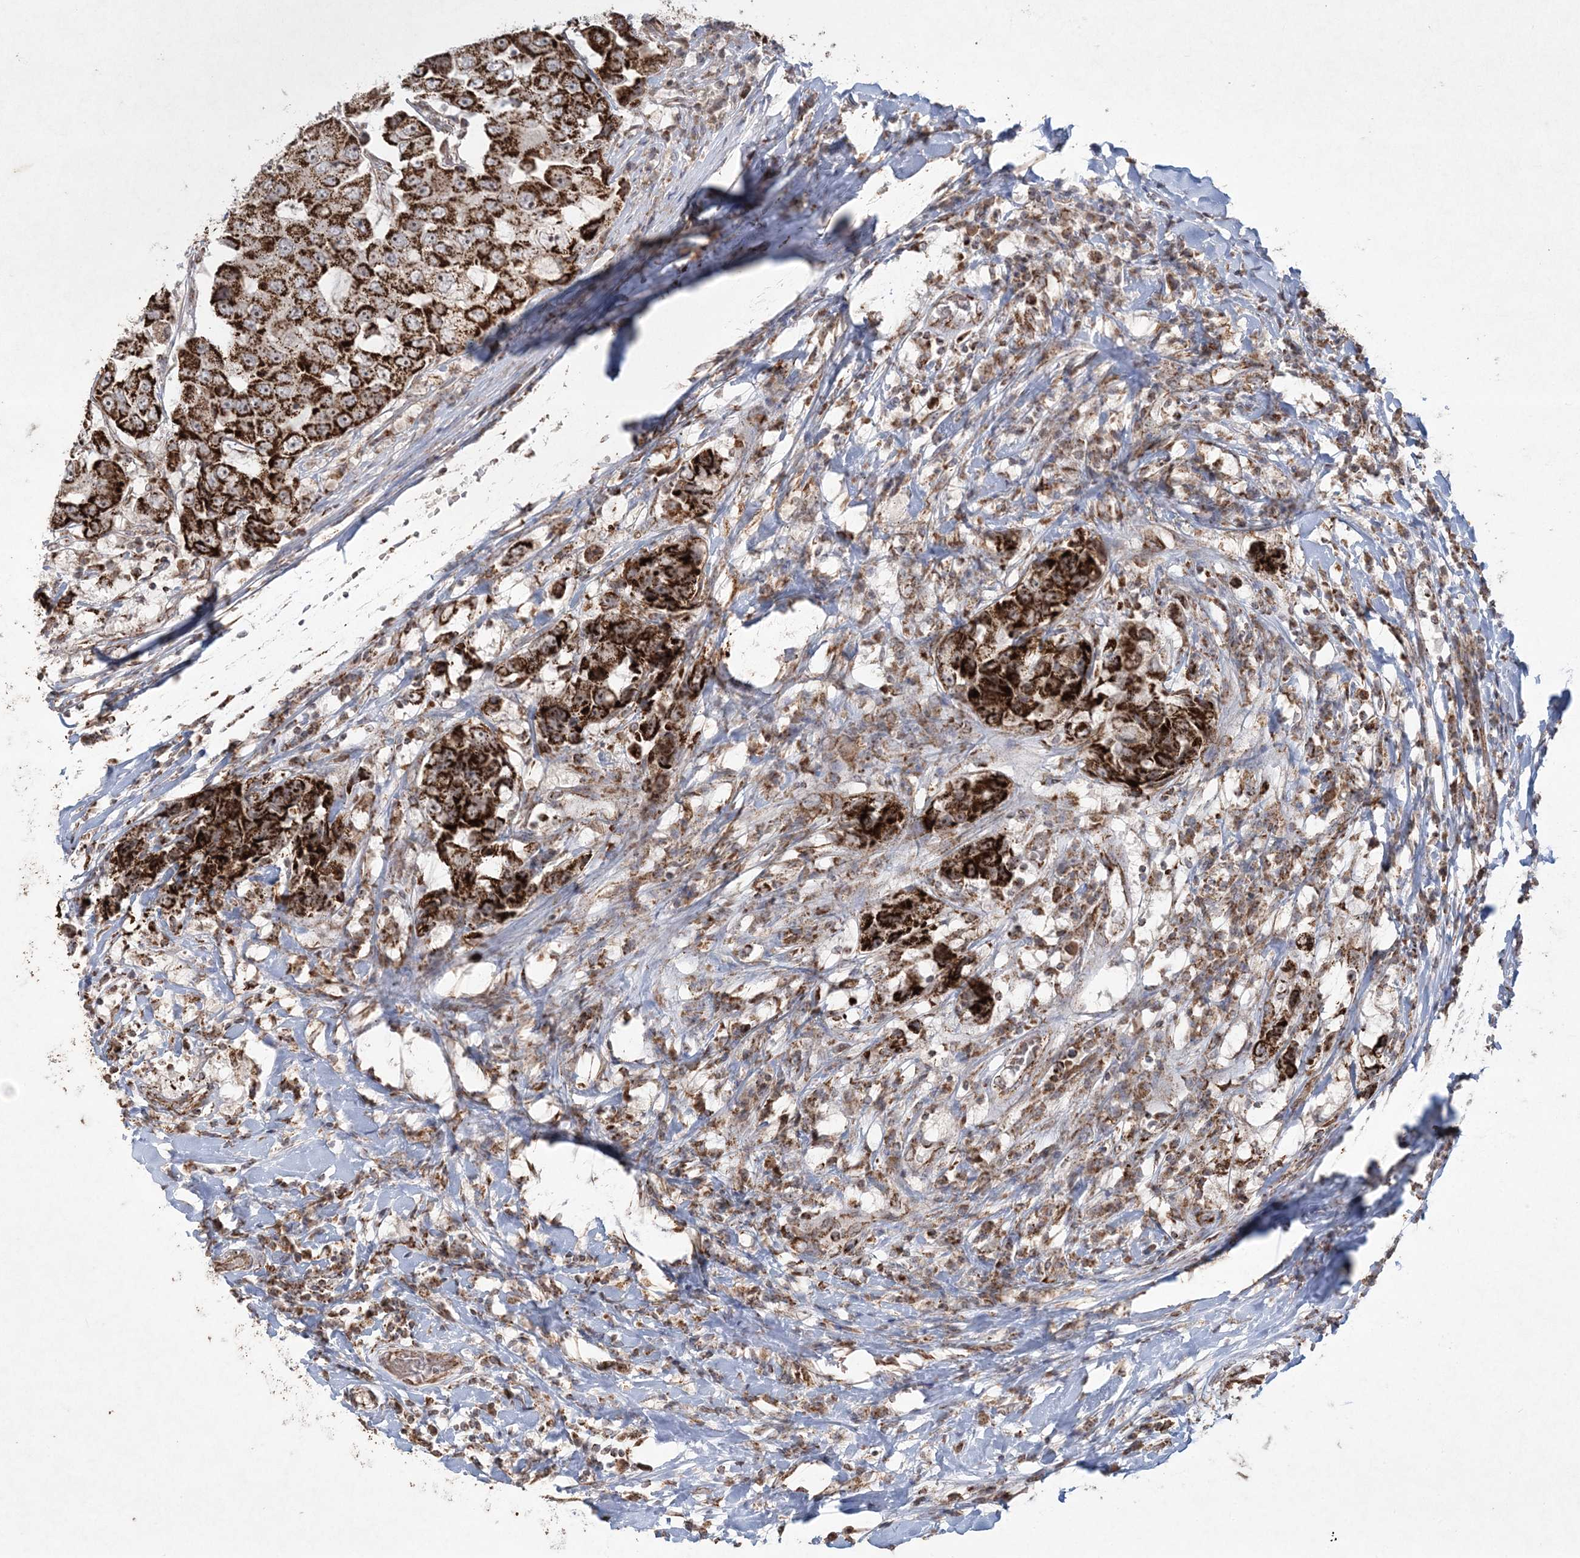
{"staining": {"intensity": "strong", "quantity": ">75%", "location": "cytoplasmic/membranous,nuclear"}, "tissue": "breast cancer", "cell_type": "Tumor cells", "image_type": "cancer", "snomed": [{"axis": "morphology", "description": "Duct carcinoma"}, {"axis": "topography", "description": "Breast"}], "caption": "Immunohistochemical staining of human breast cancer (invasive ductal carcinoma) demonstrates strong cytoplasmic/membranous and nuclear protein staining in approximately >75% of tumor cells.", "gene": "LRPPRC", "patient": {"sex": "female", "age": 27}}